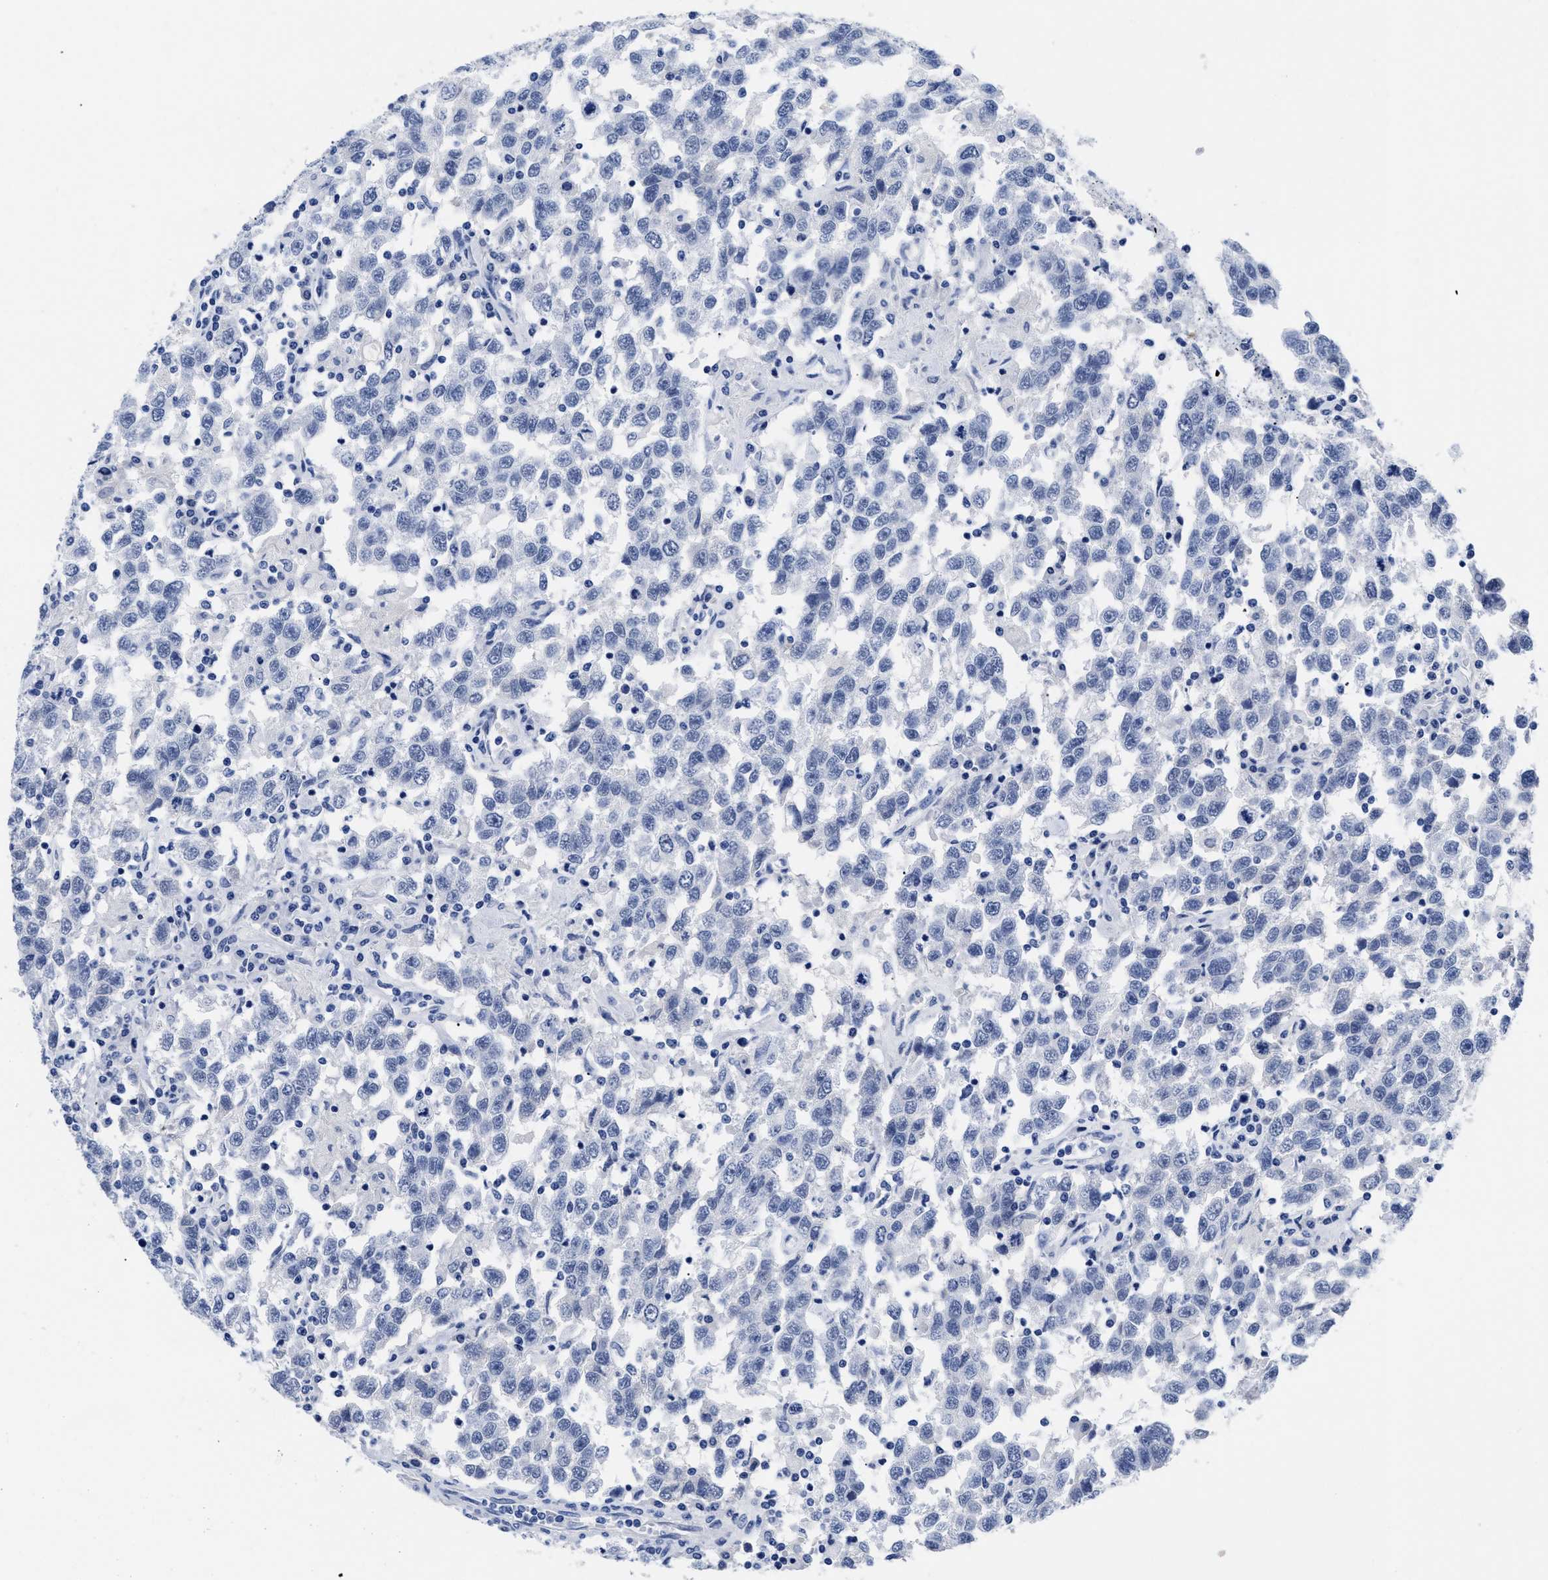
{"staining": {"intensity": "negative", "quantity": "none", "location": "none"}, "tissue": "testis cancer", "cell_type": "Tumor cells", "image_type": "cancer", "snomed": [{"axis": "morphology", "description": "Seminoma, NOS"}, {"axis": "topography", "description": "Testis"}], "caption": "Immunohistochemistry of testis seminoma demonstrates no expression in tumor cells.", "gene": "TREML1", "patient": {"sex": "male", "age": 41}}